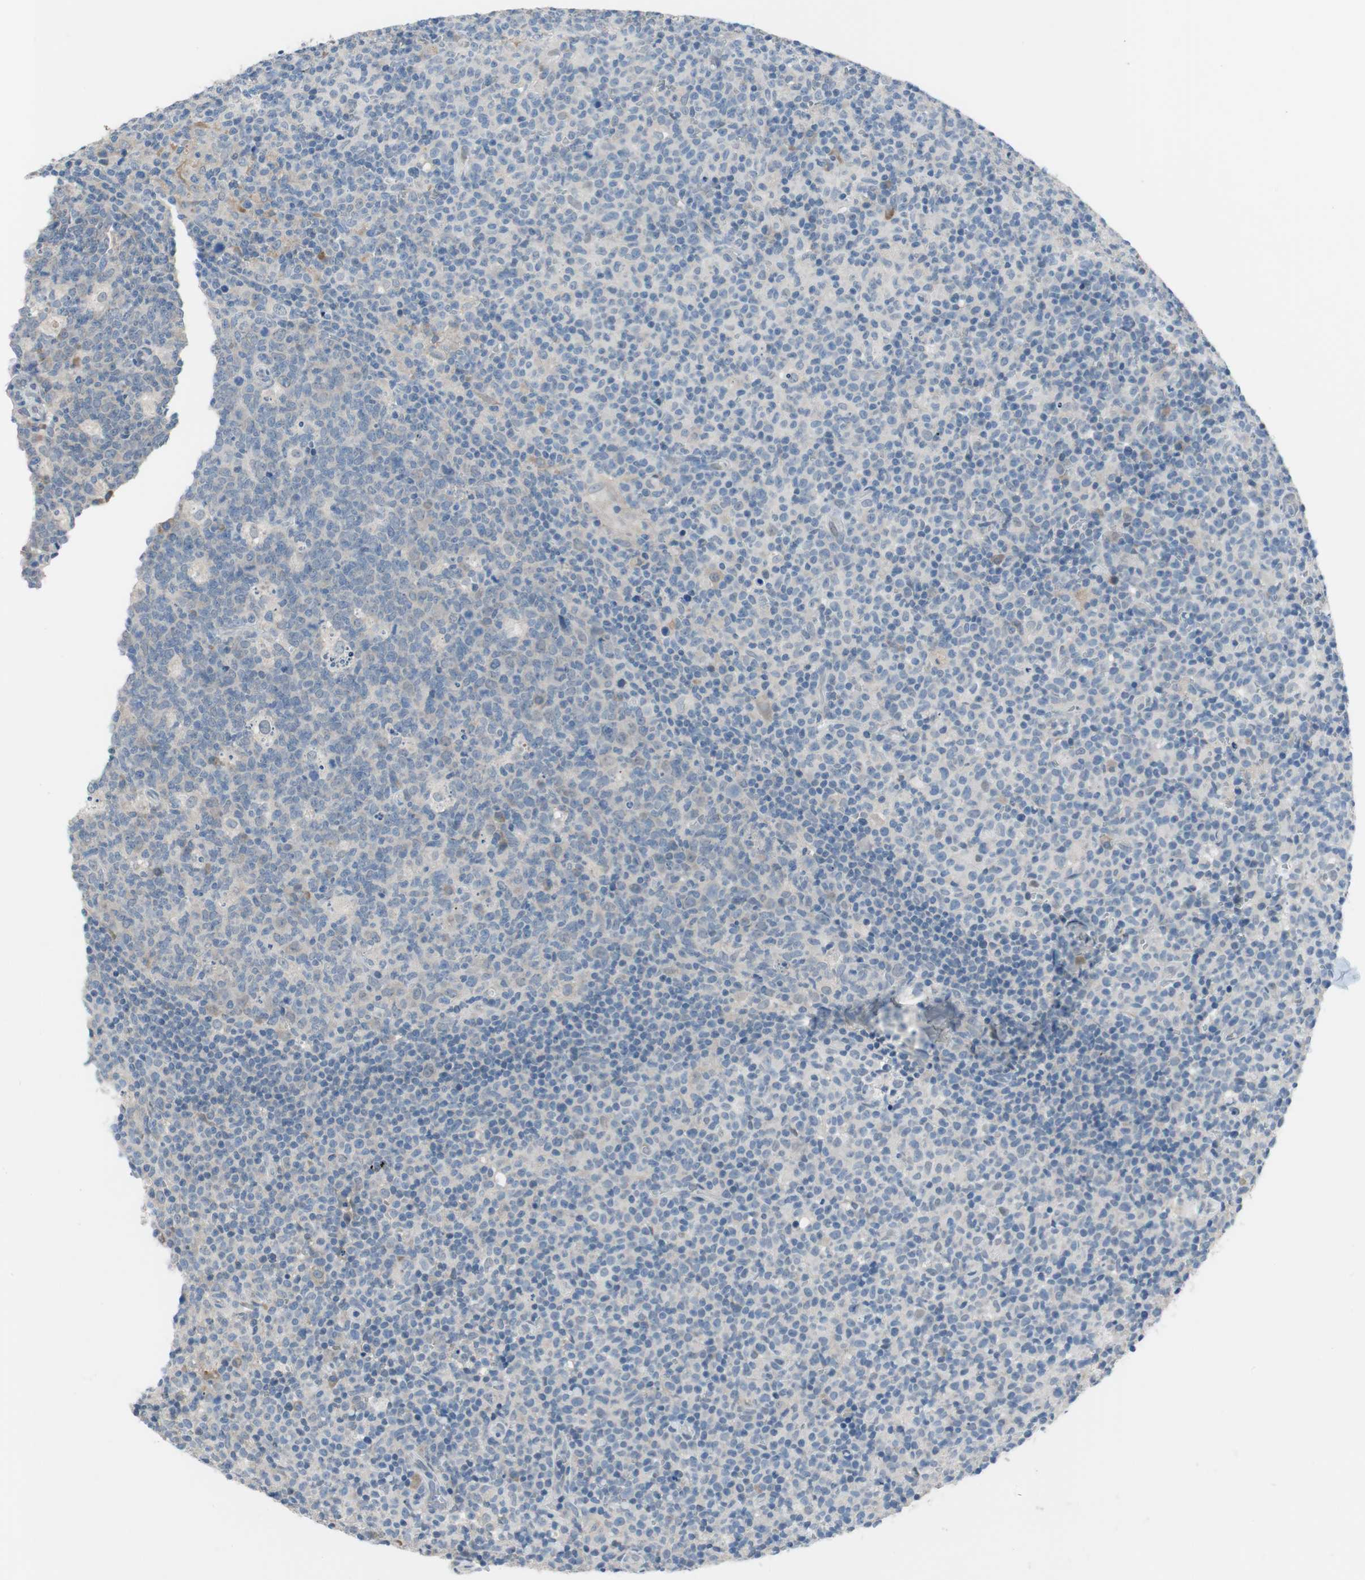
{"staining": {"intensity": "weak", "quantity": "<25%", "location": "cytoplasmic/membranous"}, "tissue": "lymph node", "cell_type": "Germinal center cells", "image_type": "normal", "snomed": [{"axis": "morphology", "description": "Normal tissue, NOS"}, {"axis": "morphology", "description": "Inflammation, NOS"}, {"axis": "topography", "description": "Lymph node"}], "caption": "Image shows no protein staining in germinal center cells of normal lymph node. The staining was performed using DAB (3,3'-diaminobenzidine) to visualize the protein expression in brown, while the nuclei were stained in blue with hematoxylin (Magnification: 20x).", "gene": "GRHL1", "patient": {"sex": "male", "age": 55}}